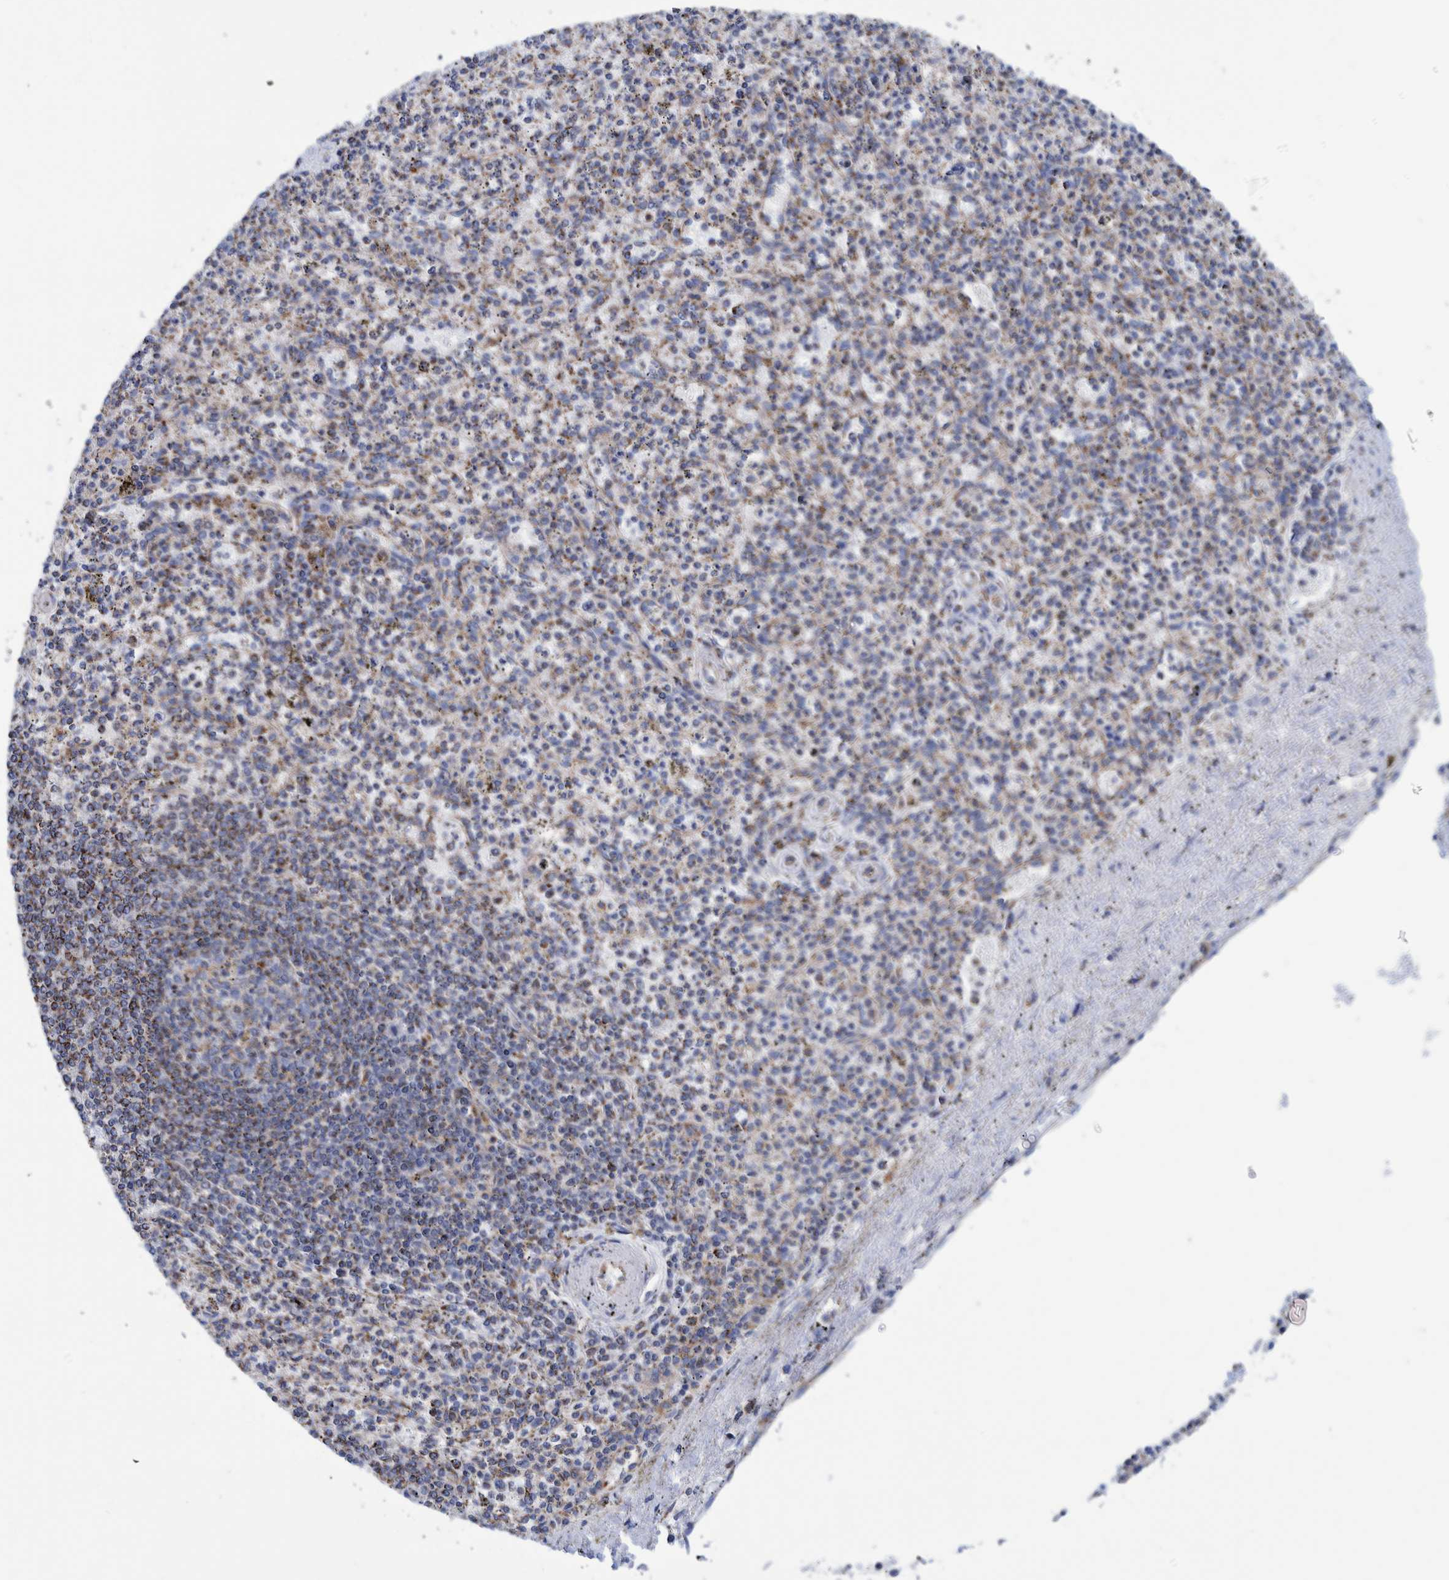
{"staining": {"intensity": "weak", "quantity": "25%-75%", "location": "cytoplasmic/membranous"}, "tissue": "spleen", "cell_type": "Cells in red pulp", "image_type": "normal", "snomed": [{"axis": "morphology", "description": "Normal tissue, NOS"}, {"axis": "topography", "description": "Spleen"}], "caption": "DAB immunohistochemical staining of benign human spleen demonstrates weak cytoplasmic/membranous protein staining in approximately 25%-75% of cells in red pulp.", "gene": "DECR1", "patient": {"sex": "male", "age": 72}}